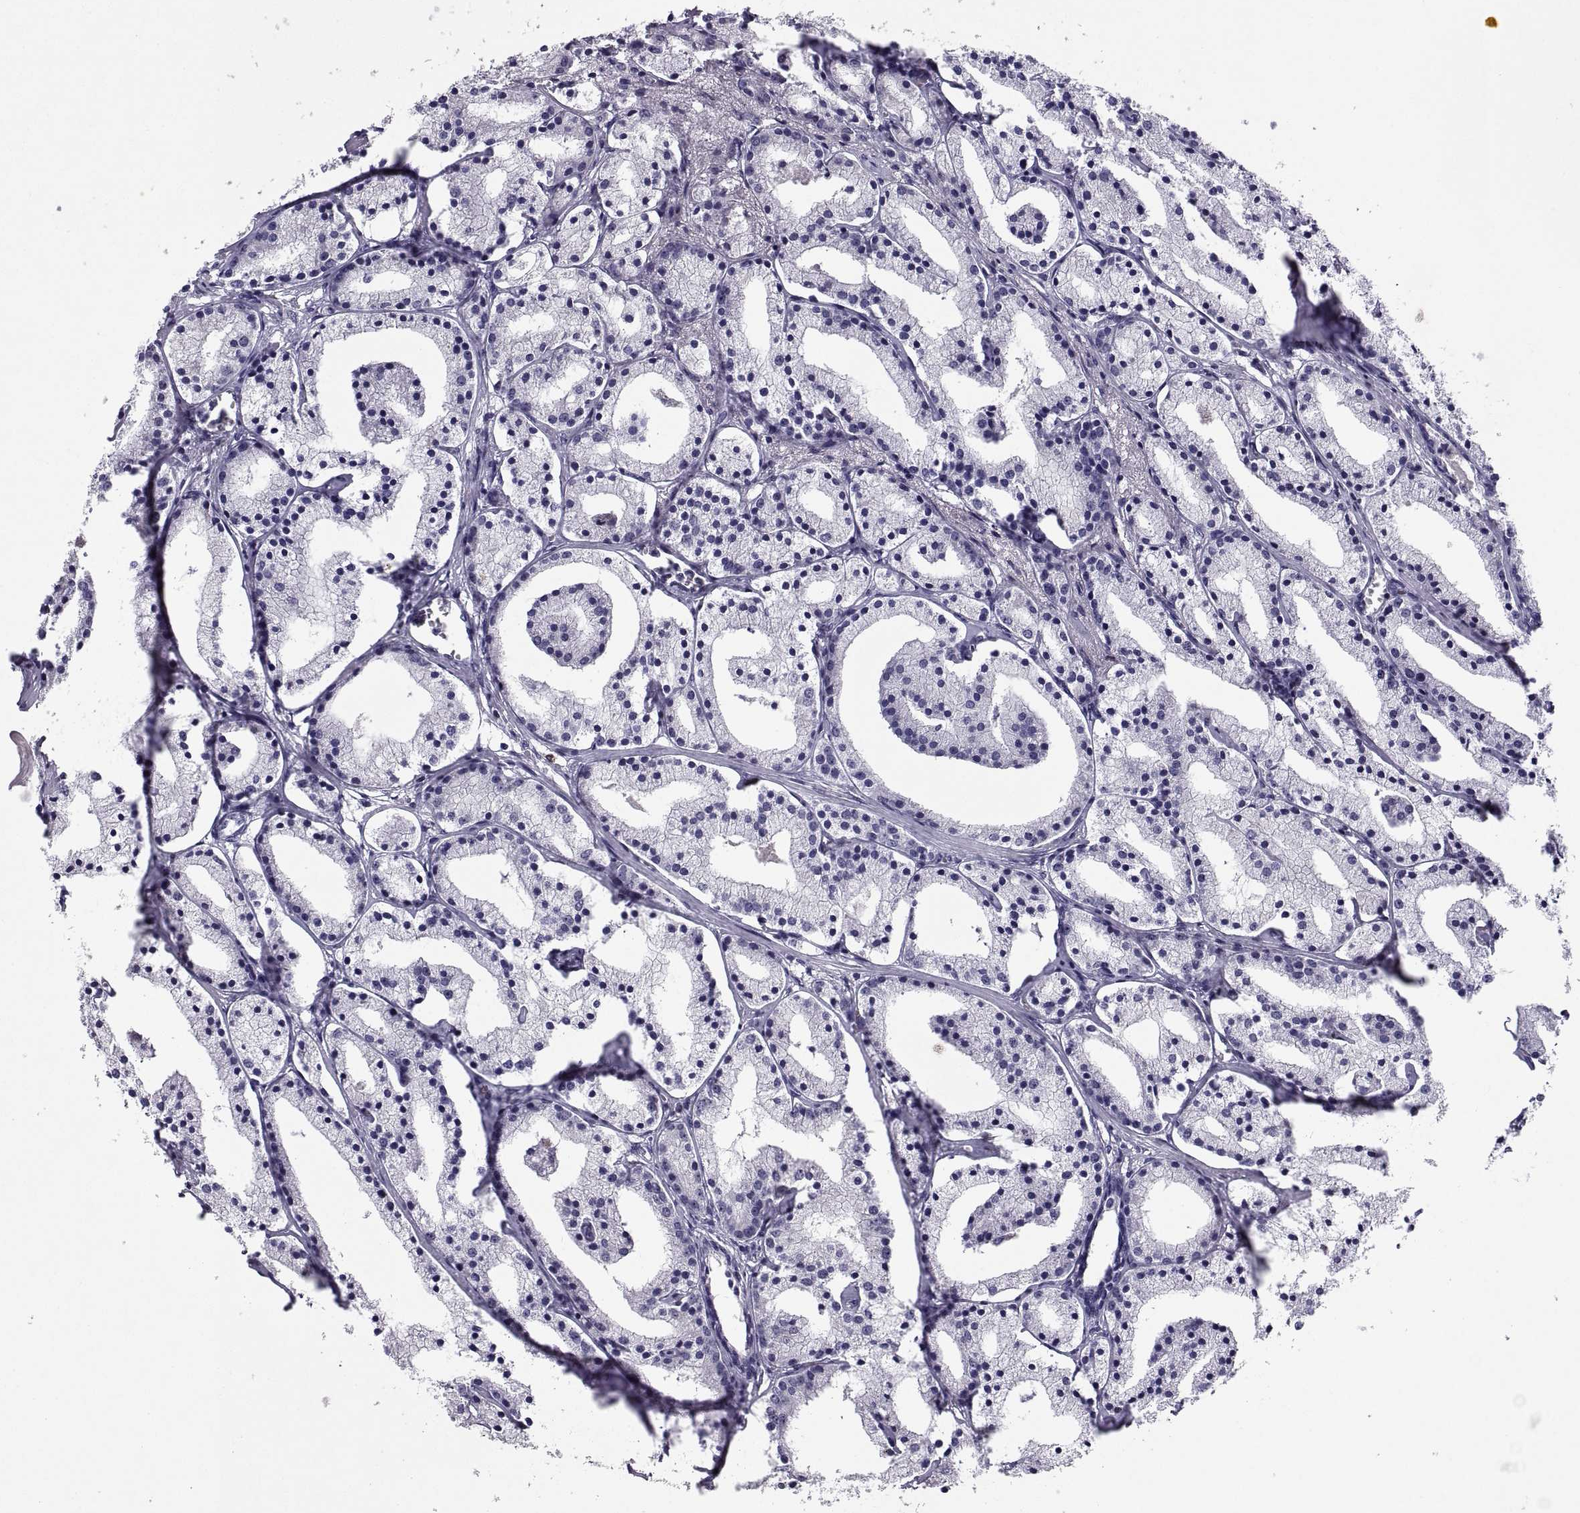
{"staining": {"intensity": "negative", "quantity": "none", "location": "none"}, "tissue": "prostate cancer", "cell_type": "Tumor cells", "image_type": "cancer", "snomed": [{"axis": "morphology", "description": "Adenocarcinoma, NOS"}, {"axis": "topography", "description": "Prostate"}], "caption": "The micrograph displays no staining of tumor cells in prostate adenocarcinoma.", "gene": "SOX21", "patient": {"sex": "male", "age": 69}}